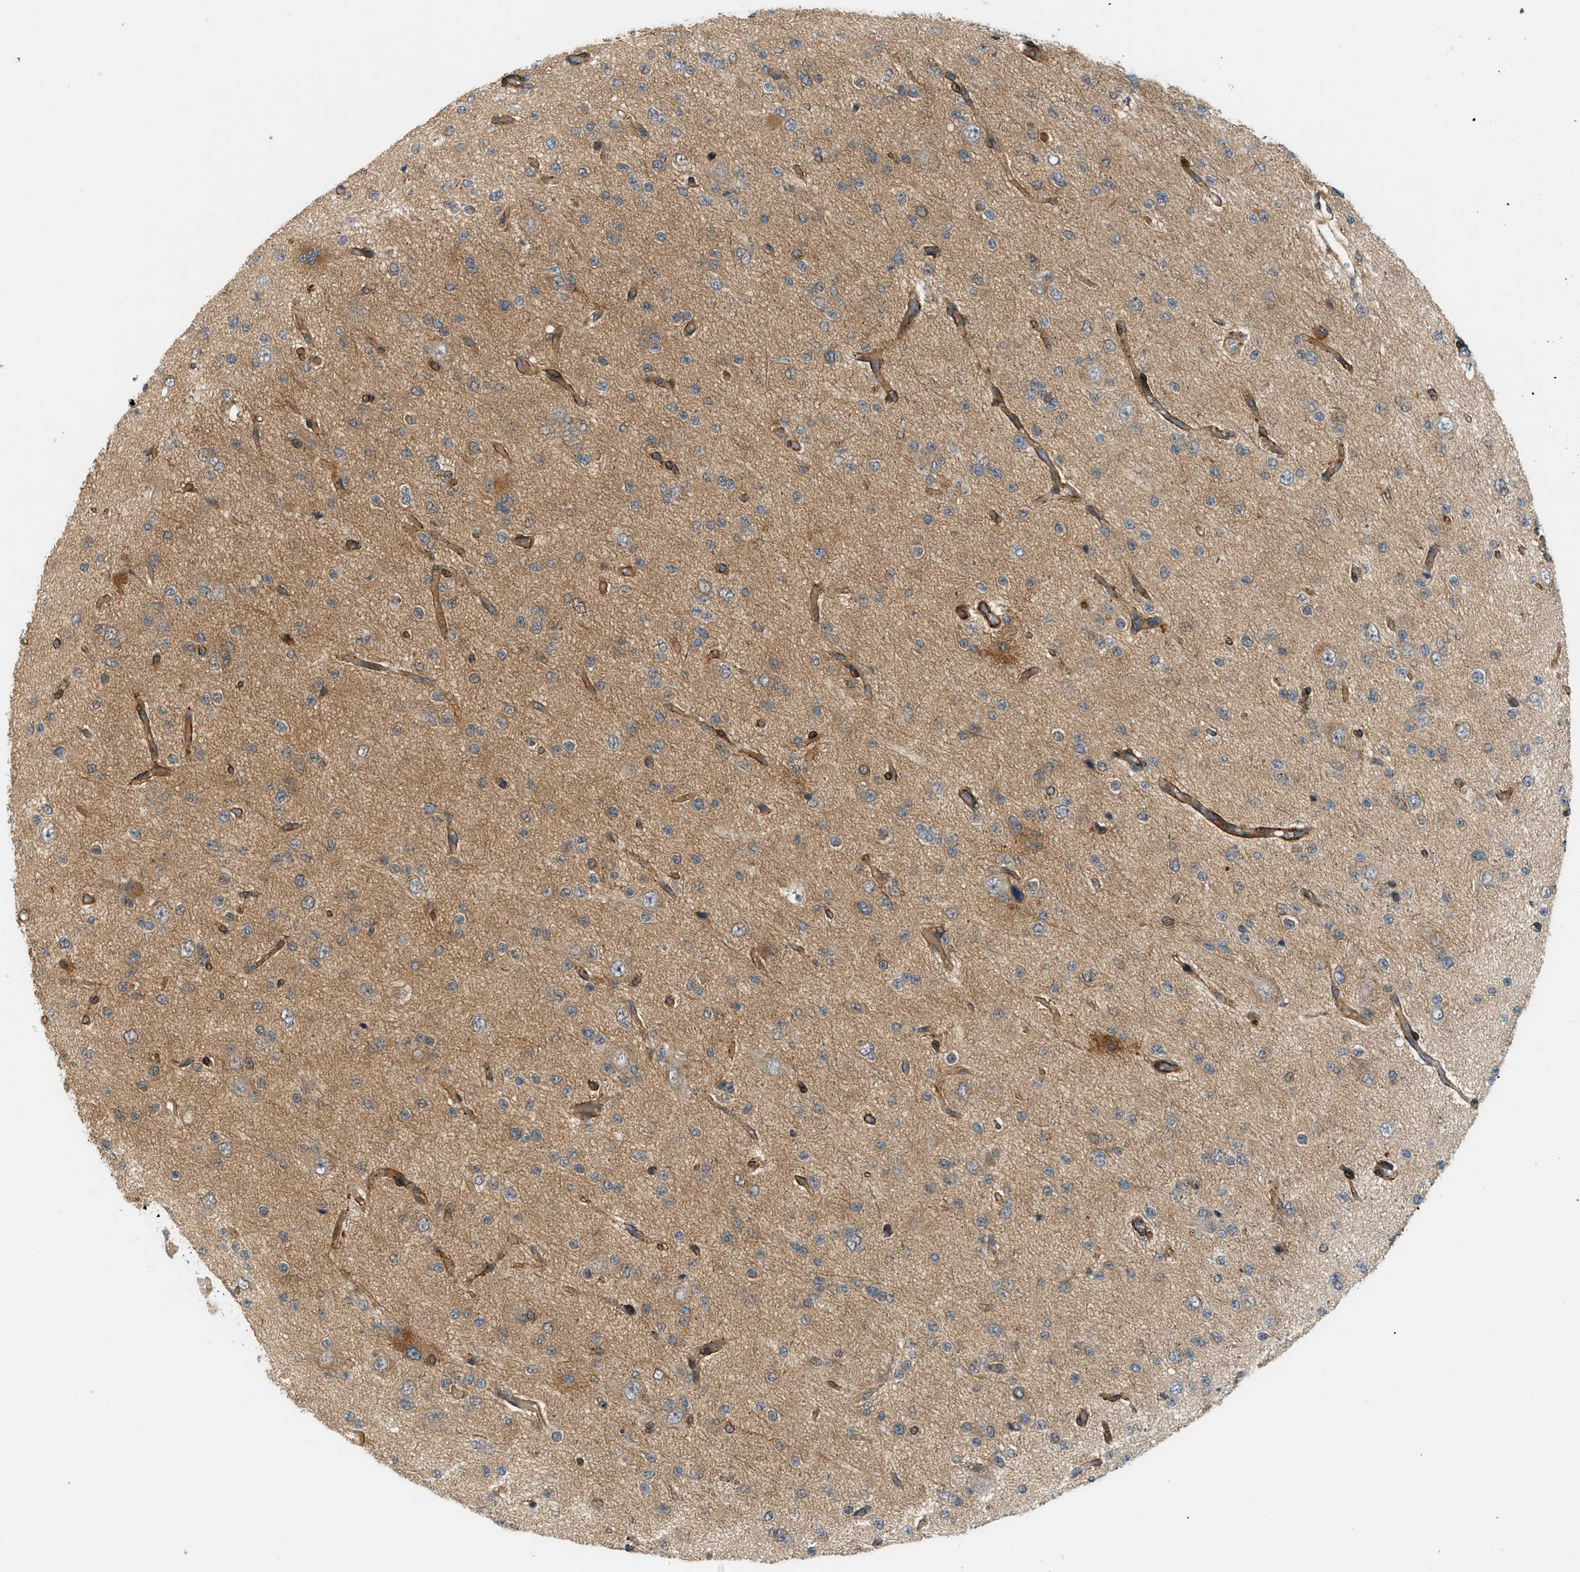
{"staining": {"intensity": "moderate", "quantity": ">75%", "location": "cytoplasmic/membranous"}, "tissue": "glioma", "cell_type": "Tumor cells", "image_type": "cancer", "snomed": [{"axis": "morphology", "description": "Glioma, malignant, Low grade"}, {"axis": "topography", "description": "Brain"}], "caption": "Brown immunohistochemical staining in glioma displays moderate cytoplasmic/membranous positivity in about >75% of tumor cells.", "gene": "EDNRA", "patient": {"sex": "male", "age": 38}}